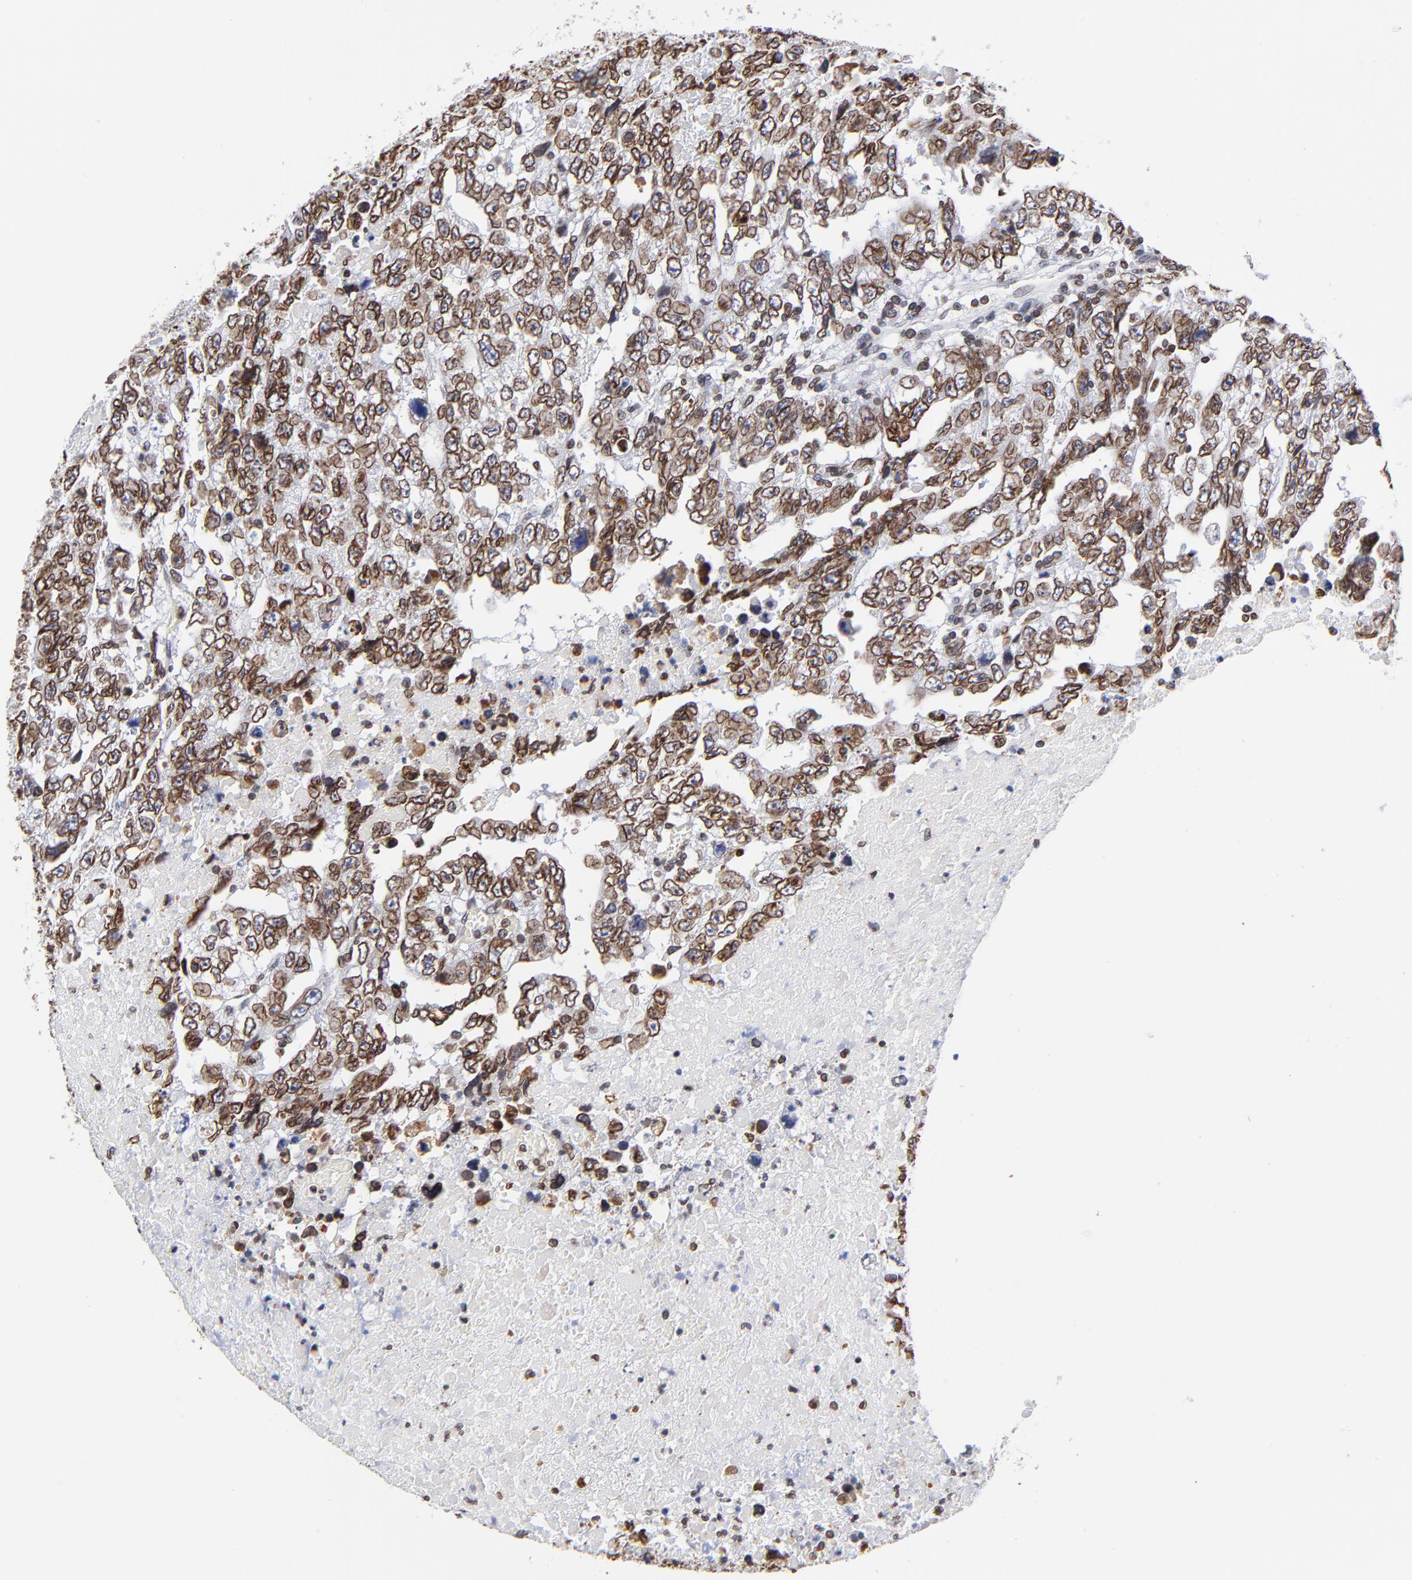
{"staining": {"intensity": "strong", "quantity": ">75%", "location": "cytoplasmic/membranous,nuclear"}, "tissue": "testis cancer", "cell_type": "Tumor cells", "image_type": "cancer", "snomed": [{"axis": "morphology", "description": "Carcinoma, Embryonal, NOS"}, {"axis": "topography", "description": "Testis"}], "caption": "This histopathology image demonstrates testis cancer stained with immunohistochemistry to label a protein in brown. The cytoplasmic/membranous and nuclear of tumor cells show strong positivity for the protein. Nuclei are counter-stained blue.", "gene": "THAP7", "patient": {"sex": "male", "age": 36}}